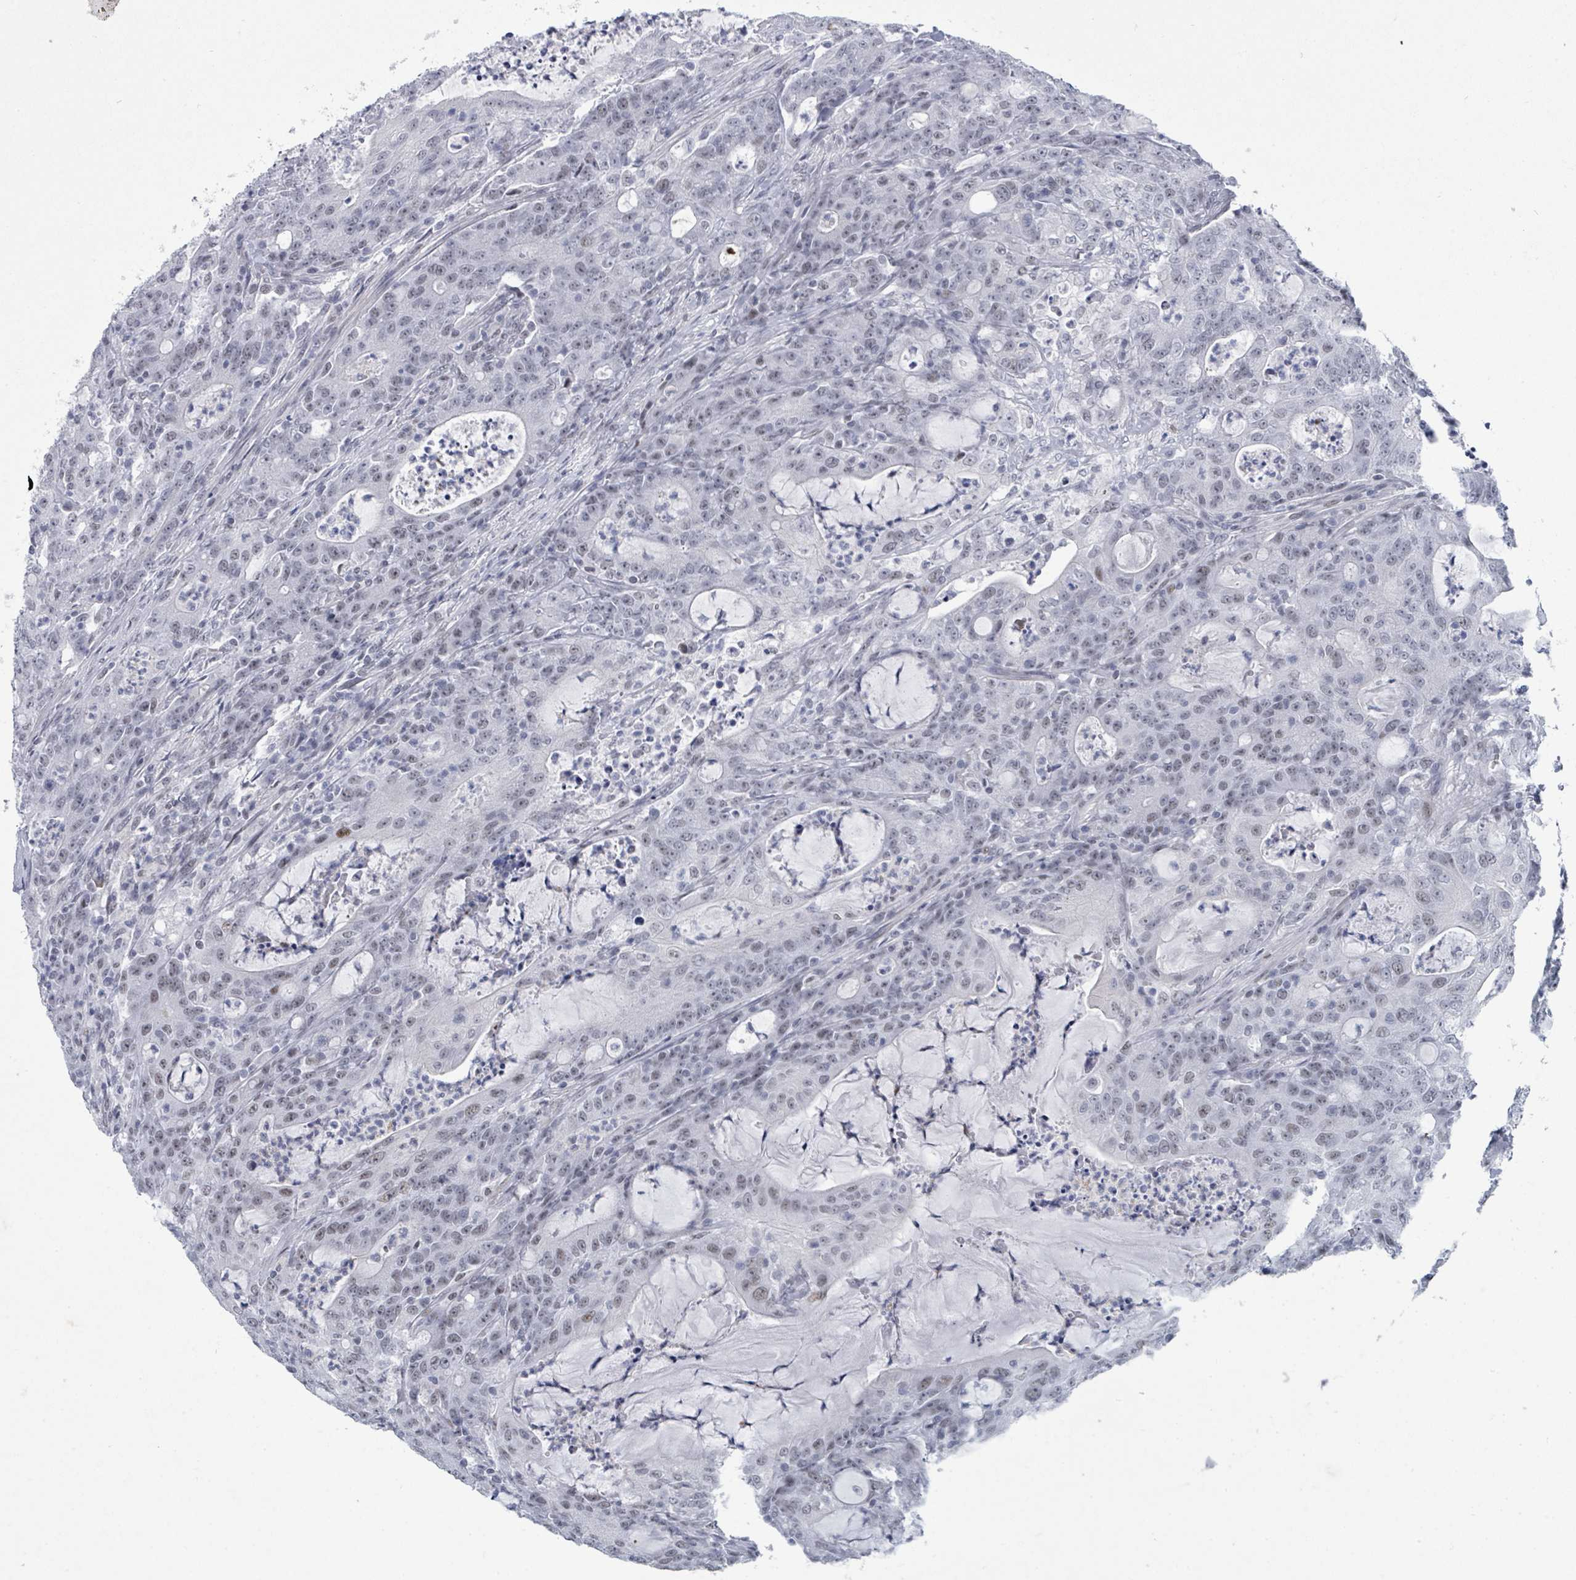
{"staining": {"intensity": "weak", "quantity": "25%-75%", "location": "nuclear"}, "tissue": "colorectal cancer", "cell_type": "Tumor cells", "image_type": "cancer", "snomed": [{"axis": "morphology", "description": "Adenocarcinoma, NOS"}, {"axis": "topography", "description": "Colon"}], "caption": "This photomicrograph exhibits colorectal adenocarcinoma stained with immunohistochemistry (IHC) to label a protein in brown. The nuclear of tumor cells show weak positivity for the protein. Nuclei are counter-stained blue.", "gene": "CT45A5", "patient": {"sex": "male", "age": 83}}